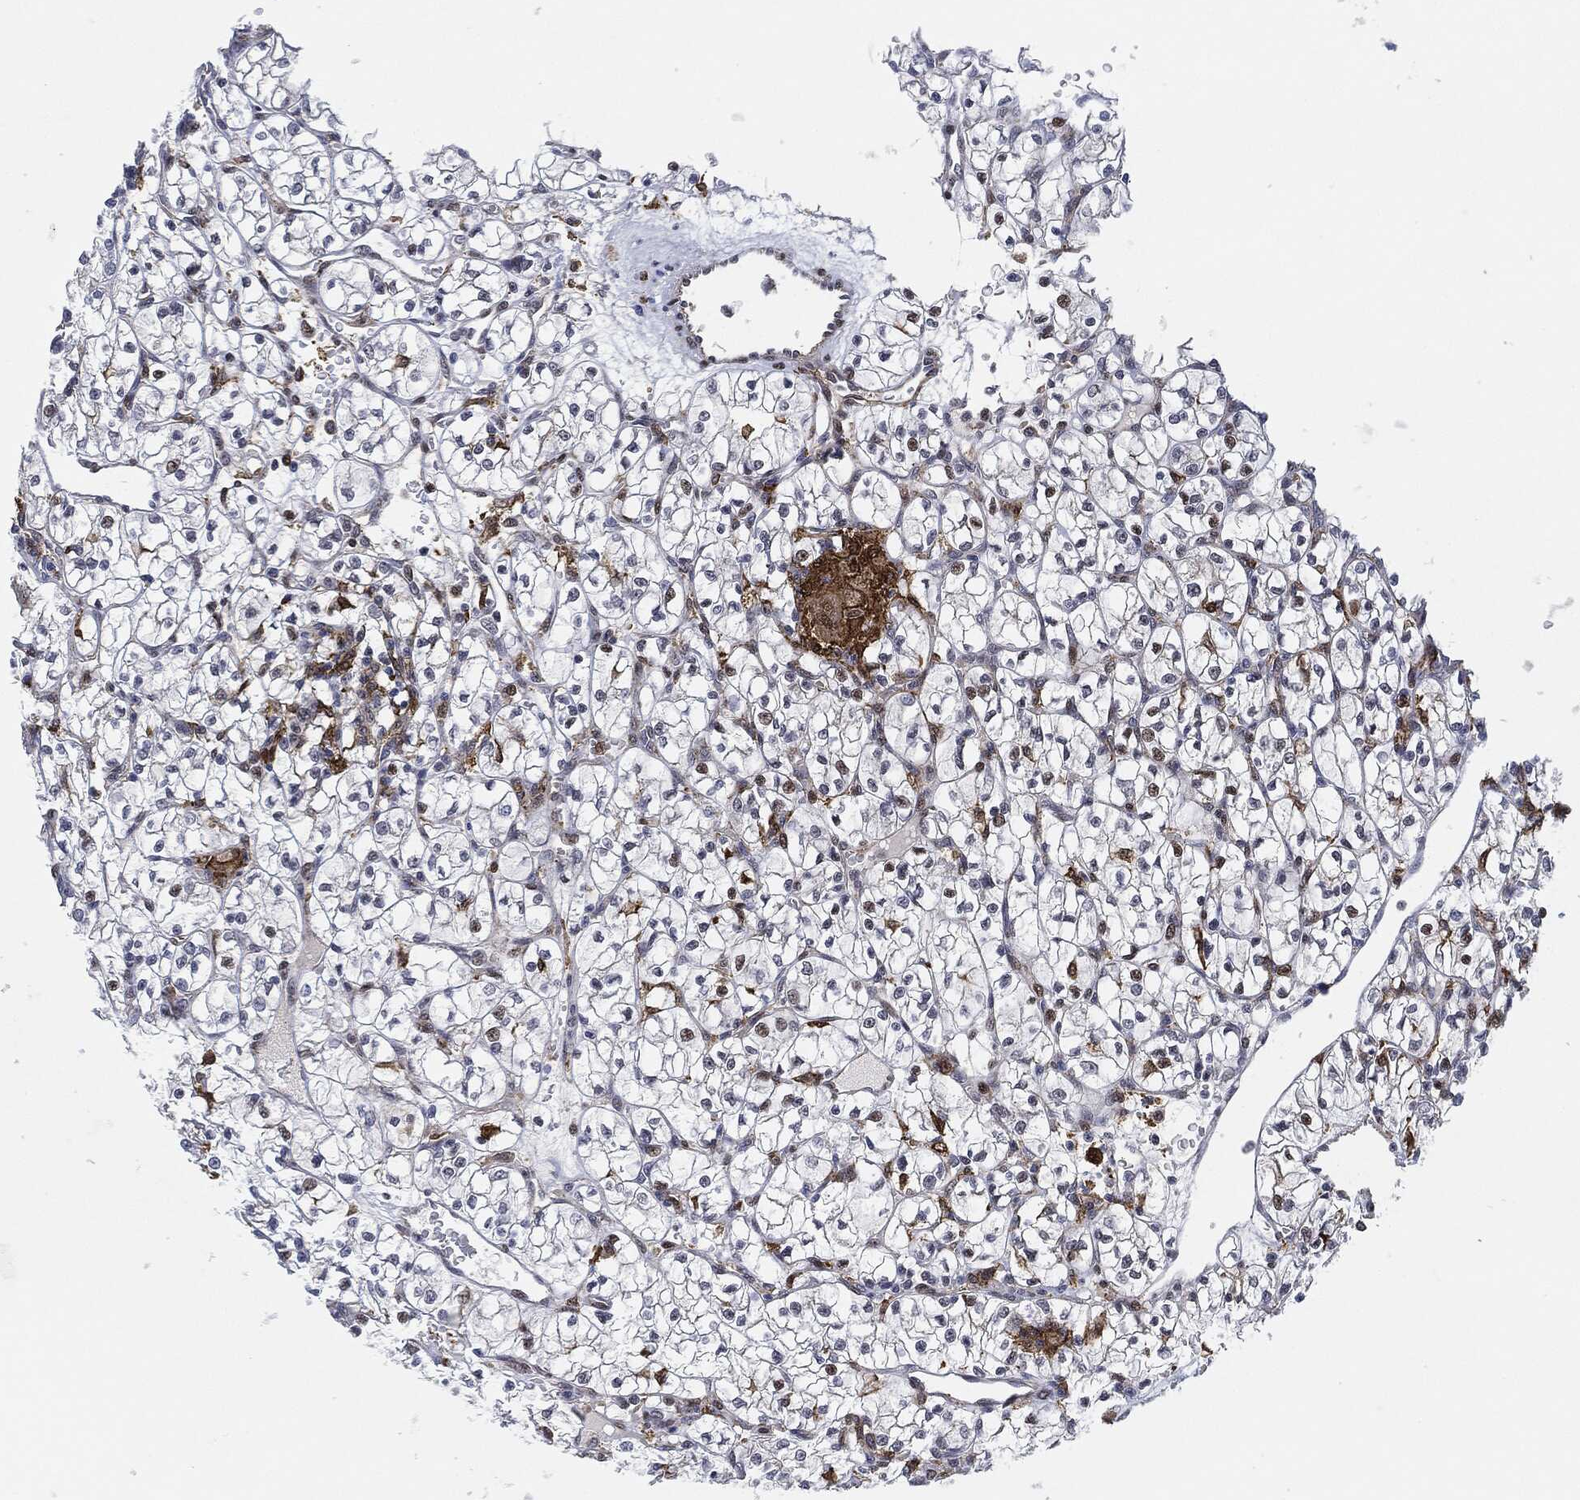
{"staining": {"intensity": "negative", "quantity": "none", "location": "none"}, "tissue": "renal cancer", "cell_type": "Tumor cells", "image_type": "cancer", "snomed": [{"axis": "morphology", "description": "Adenocarcinoma, NOS"}, {"axis": "topography", "description": "Kidney"}], "caption": "An immunohistochemistry (IHC) photomicrograph of renal cancer (adenocarcinoma) is shown. There is no staining in tumor cells of renal cancer (adenocarcinoma). The staining is performed using DAB (3,3'-diaminobenzidine) brown chromogen with nuclei counter-stained in using hematoxylin.", "gene": "NANOS3", "patient": {"sex": "female", "age": 64}}